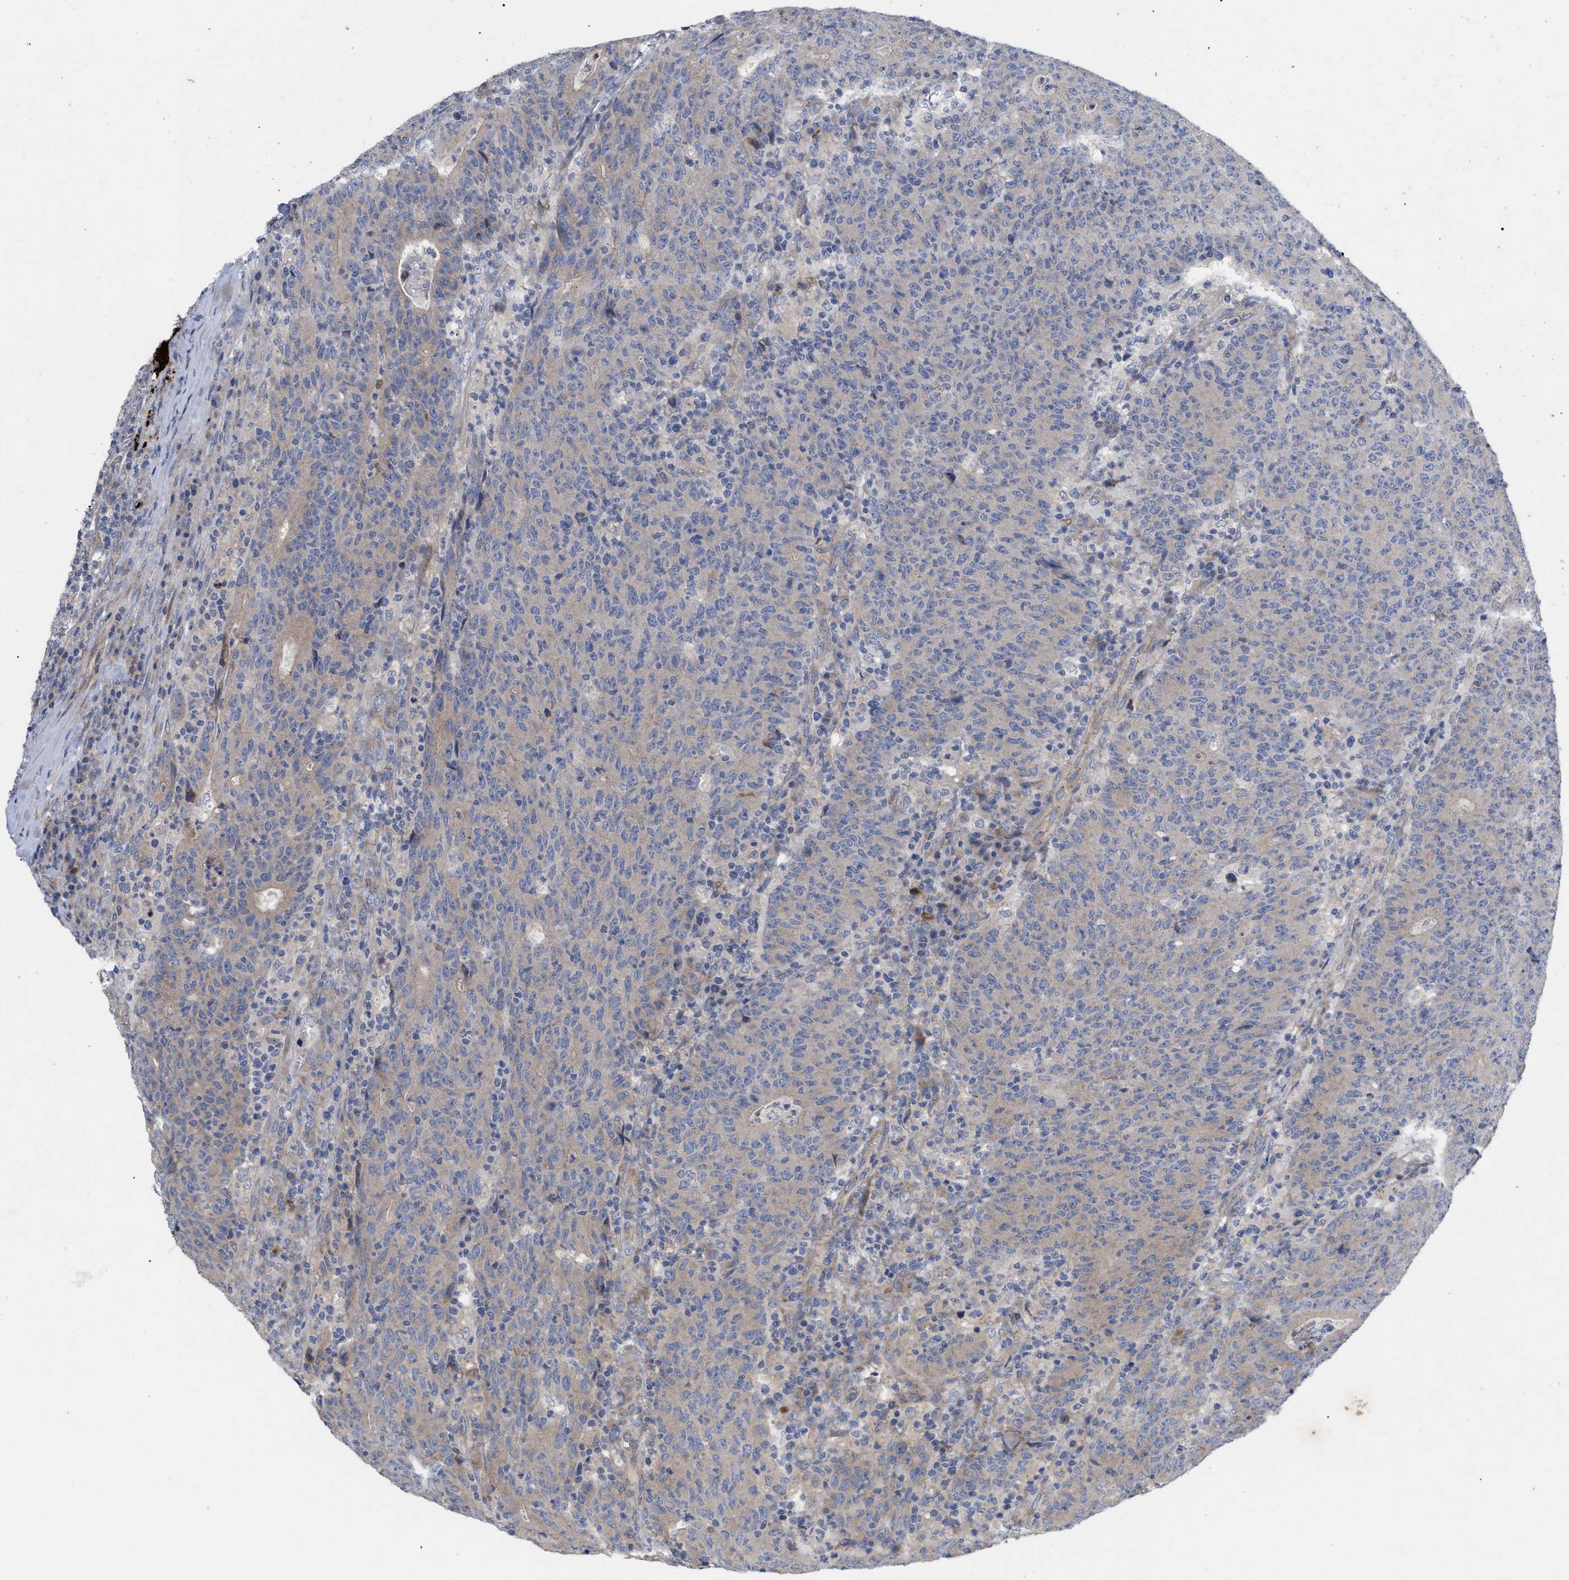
{"staining": {"intensity": "weak", "quantity": "25%-75%", "location": "cytoplasmic/membranous"}, "tissue": "colorectal cancer", "cell_type": "Tumor cells", "image_type": "cancer", "snomed": [{"axis": "morphology", "description": "Adenocarcinoma, NOS"}, {"axis": "topography", "description": "Colon"}], "caption": "The photomicrograph exhibits staining of colorectal cancer (adenocarcinoma), revealing weak cytoplasmic/membranous protein expression (brown color) within tumor cells.", "gene": "VIP", "patient": {"sex": "female", "age": 75}}